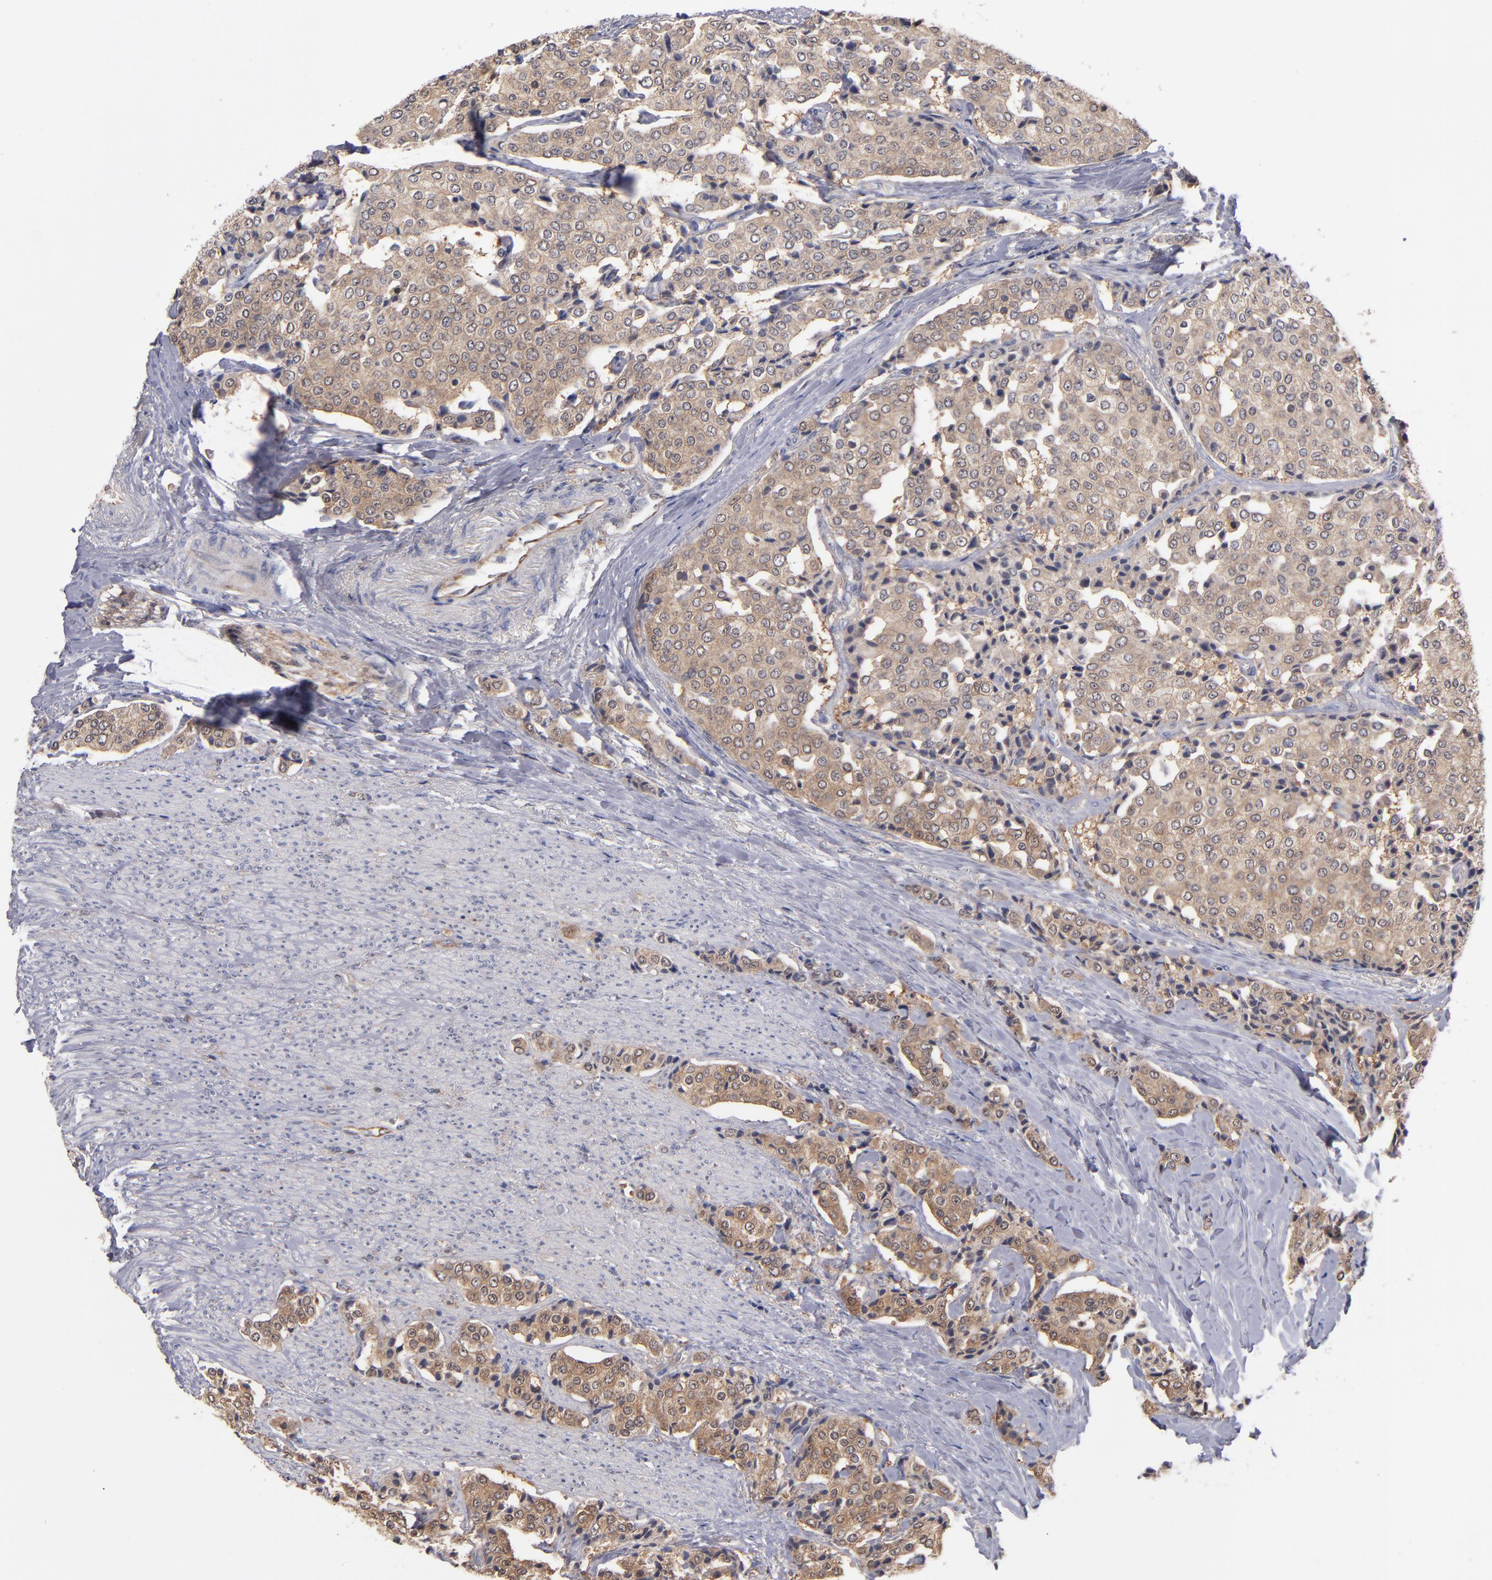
{"staining": {"intensity": "moderate", "quantity": ">75%", "location": "cytoplasmic/membranous"}, "tissue": "carcinoid", "cell_type": "Tumor cells", "image_type": "cancer", "snomed": [{"axis": "morphology", "description": "Carcinoid, malignant, NOS"}, {"axis": "topography", "description": "Colon"}], "caption": "Carcinoid stained with a protein marker reveals moderate staining in tumor cells.", "gene": "GMFG", "patient": {"sex": "female", "age": 61}}